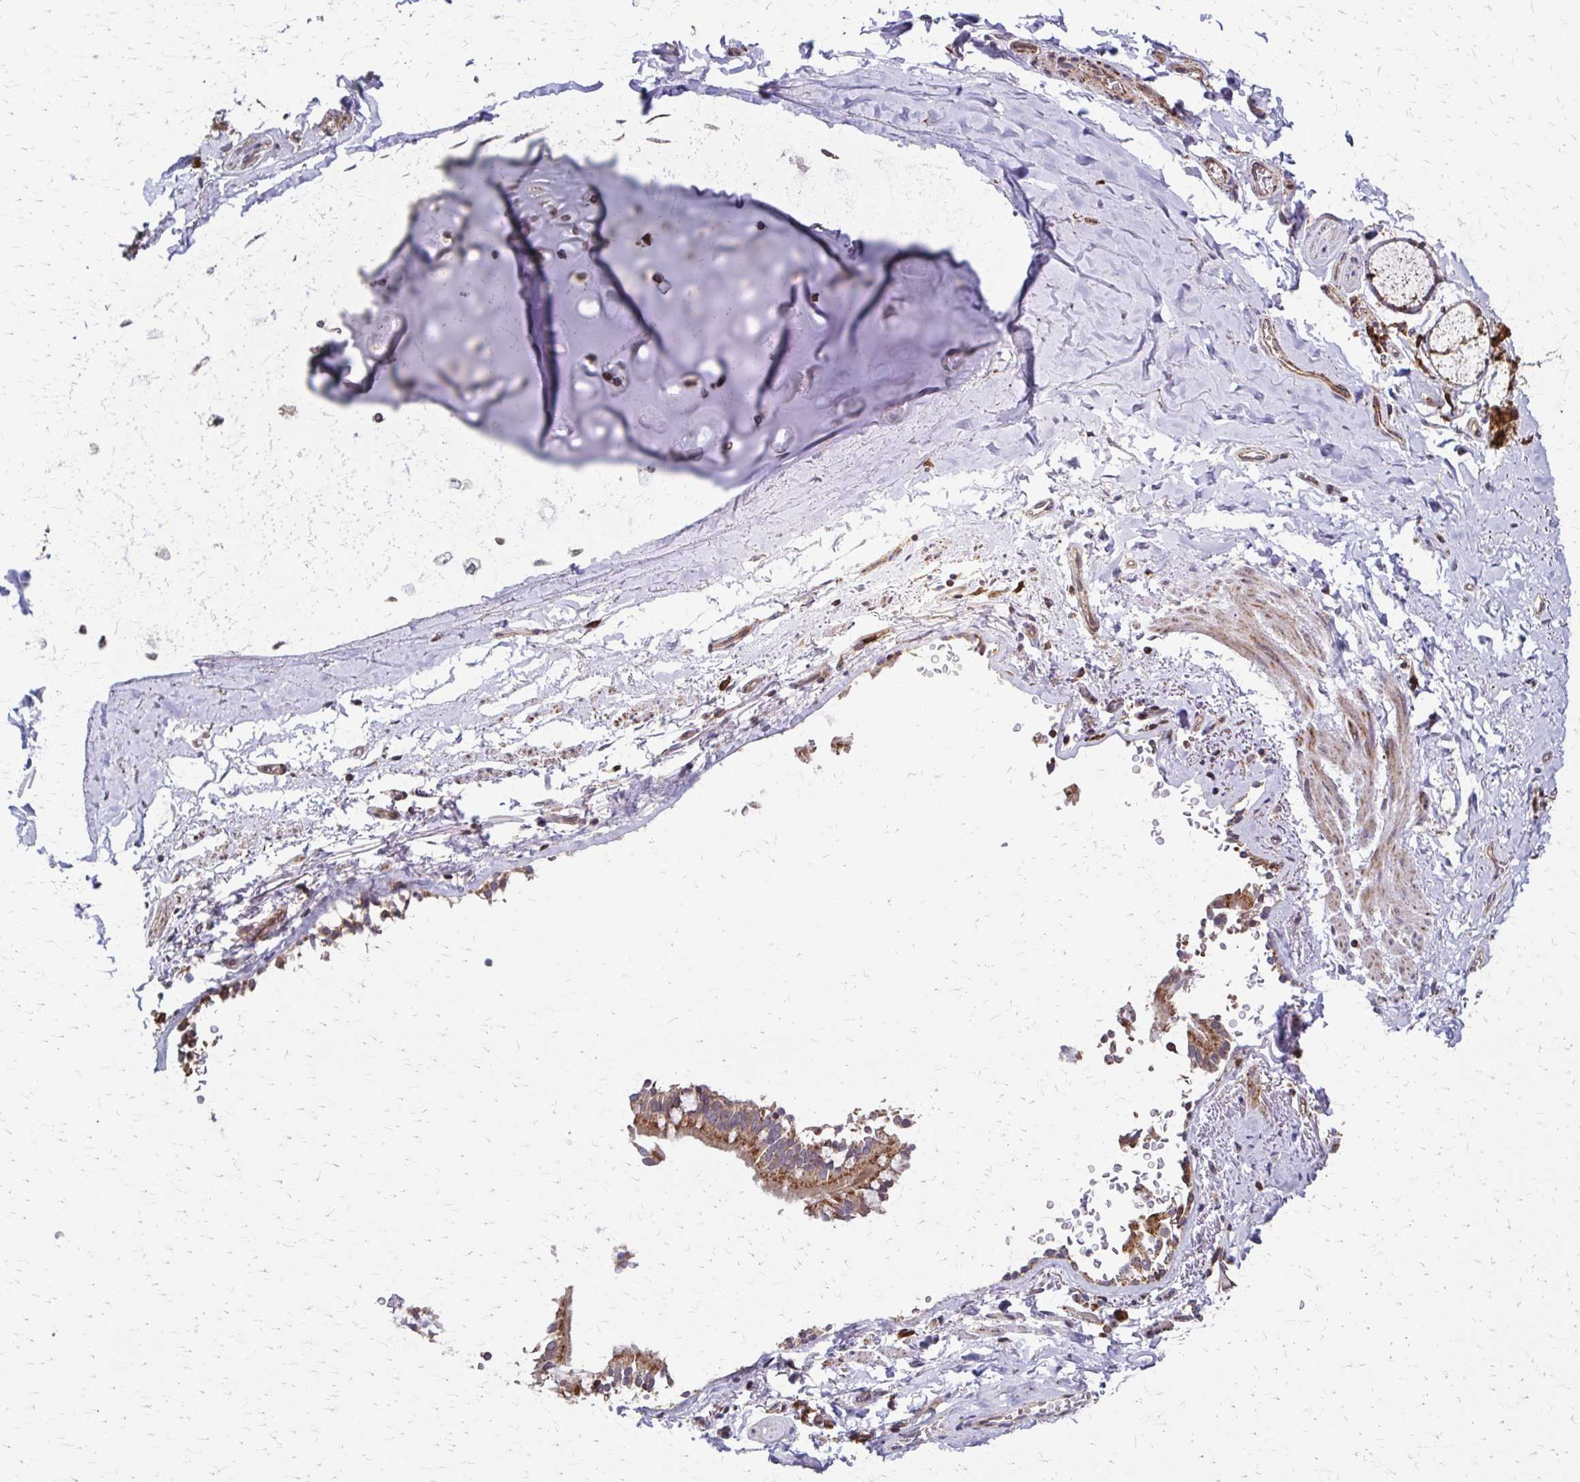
{"staining": {"intensity": "moderate", "quantity": "25%-75%", "location": "cytoplasmic/membranous"}, "tissue": "soft tissue", "cell_type": "Chondrocytes", "image_type": "normal", "snomed": [{"axis": "morphology", "description": "Normal tissue, NOS"}, {"axis": "topography", "description": "Cartilage tissue"}, {"axis": "topography", "description": "Bronchus"}, {"axis": "topography", "description": "Peripheral nerve tissue"}], "caption": "High-magnification brightfield microscopy of benign soft tissue stained with DAB (brown) and counterstained with hematoxylin (blue). chondrocytes exhibit moderate cytoplasmic/membranous positivity is appreciated in approximately25%-75% of cells. The protein of interest is shown in brown color, while the nuclei are stained blue.", "gene": "EEF2", "patient": {"sex": "male", "age": 67}}